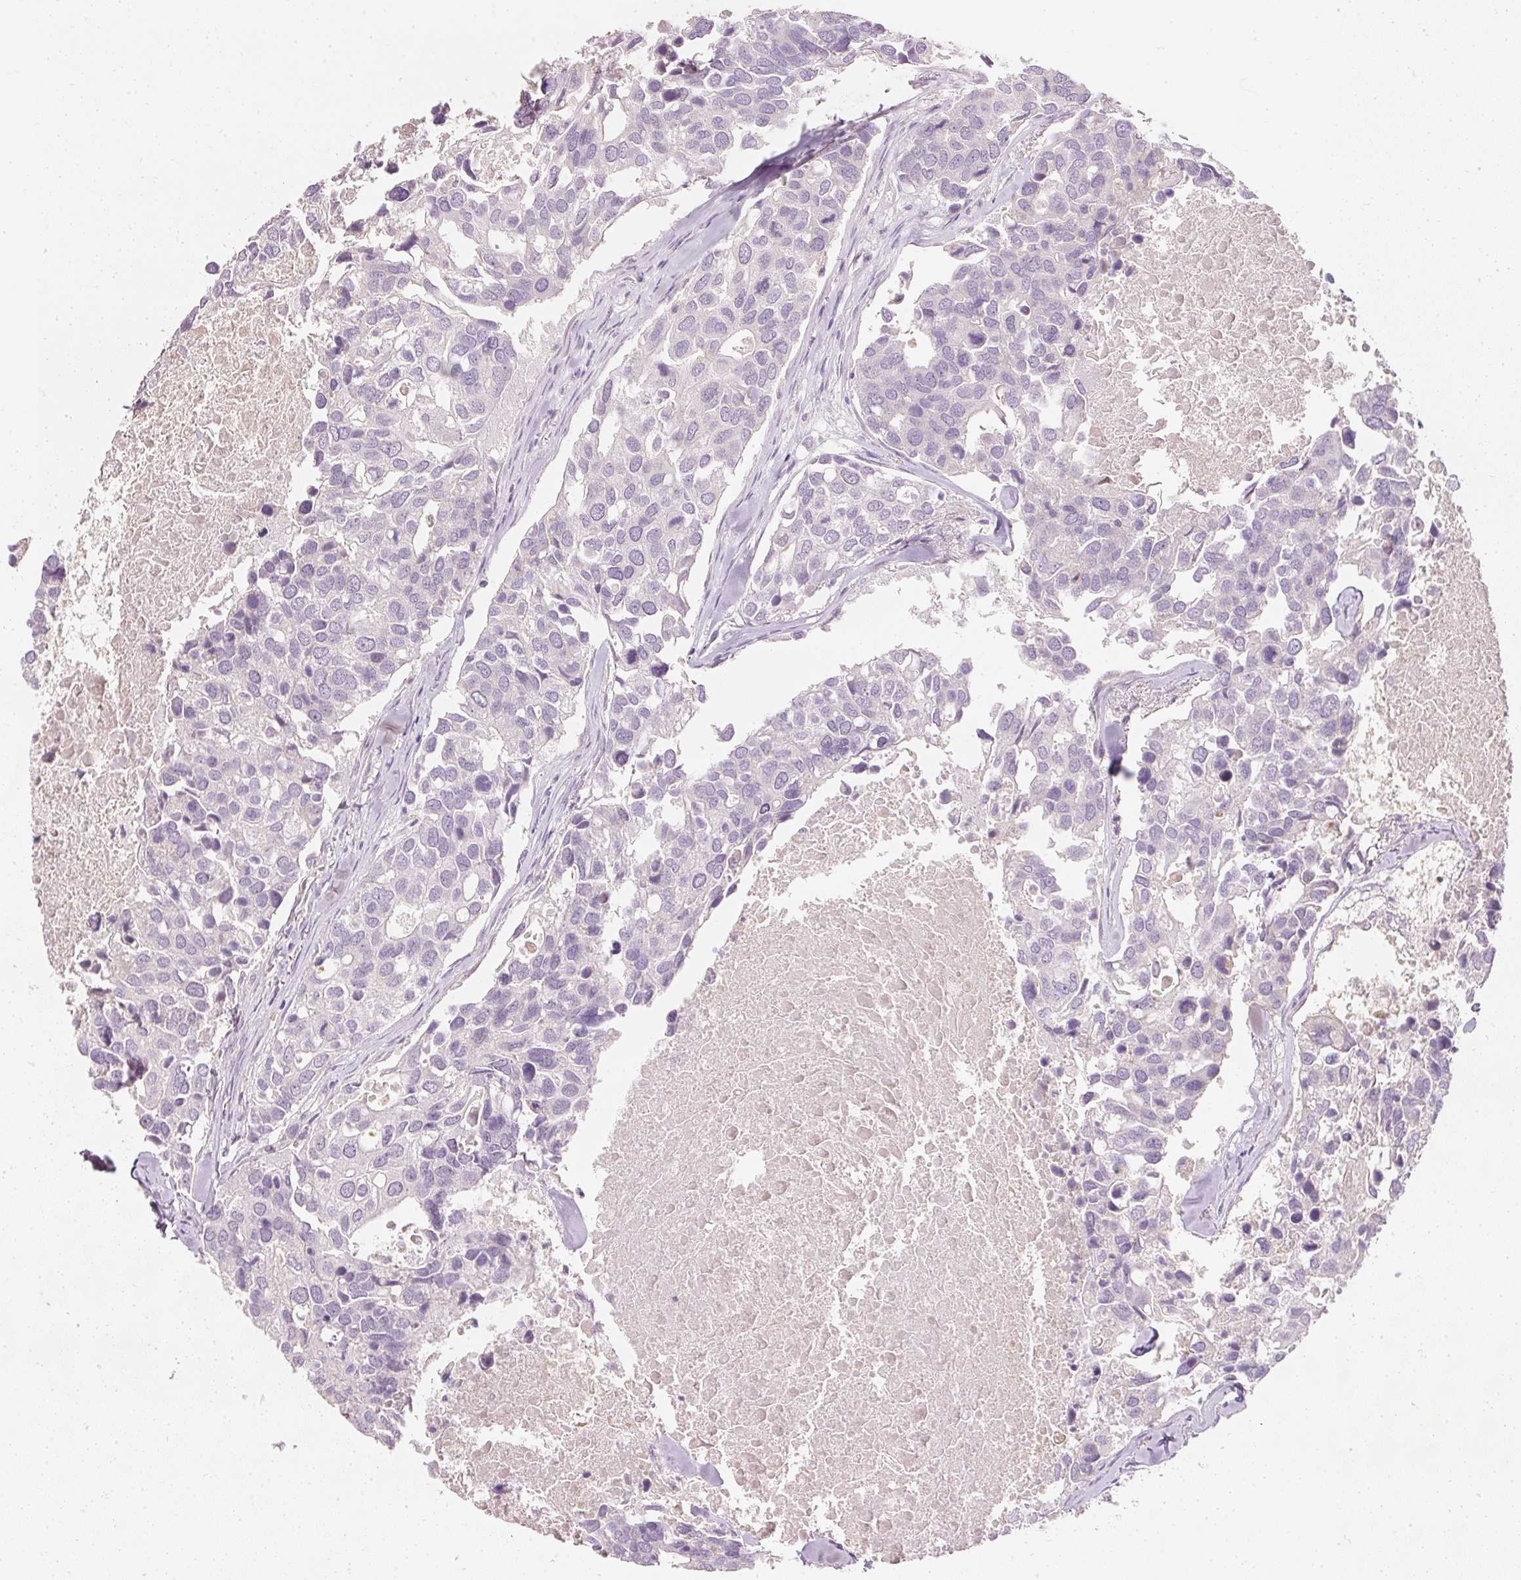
{"staining": {"intensity": "negative", "quantity": "none", "location": "none"}, "tissue": "breast cancer", "cell_type": "Tumor cells", "image_type": "cancer", "snomed": [{"axis": "morphology", "description": "Duct carcinoma"}, {"axis": "topography", "description": "Breast"}], "caption": "IHC image of neoplastic tissue: breast invasive ductal carcinoma stained with DAB exhibits no significant protein expression in tumor cells. (Stains: DAB (3,3'-diaminobenzidine) IHC with hematoxylin counter stain, Microscopy: brightfield microscopy at high magnification).", "gene": "ELAVL3", "patient": {"sex": "female", "age": 83}}